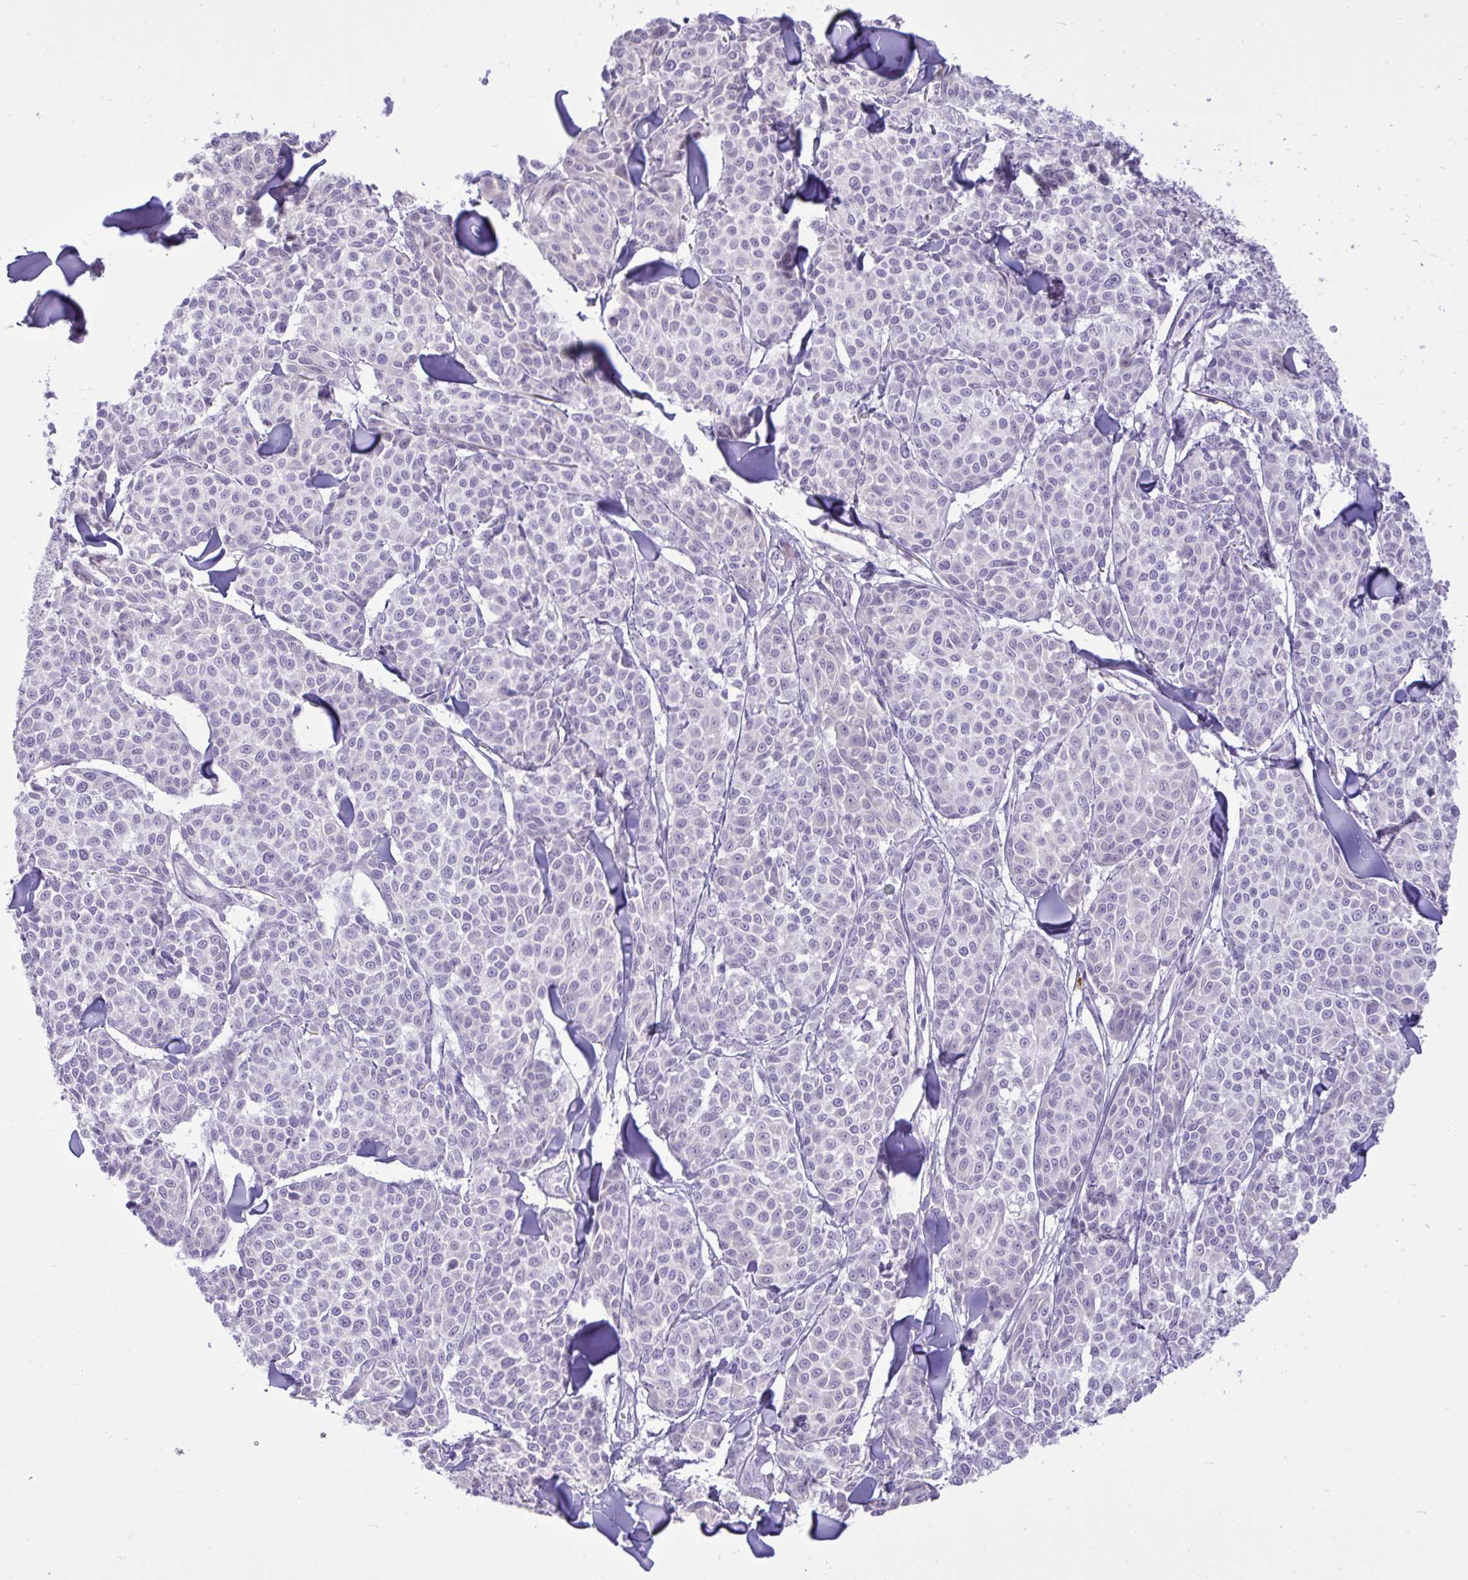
{"staining": {"intensity": "negative", "quantity": "none", "location": "none"}, "tissue": "melanoma", "cell_type": "Tumor cells", "image_type": "cancer", "snomed": [{"axis": "morphology", "description": "Malignant melanoma, NOS"}, {"axis": "topography", "description": "Skin"}], "caption": "Immunohistochemical staining of human melanoma reveals no significant positivity in tumor cells. Nuclei are stained in blue.", "gene": "SPAG1", "patient": {"sex": "male", "age": 46}}